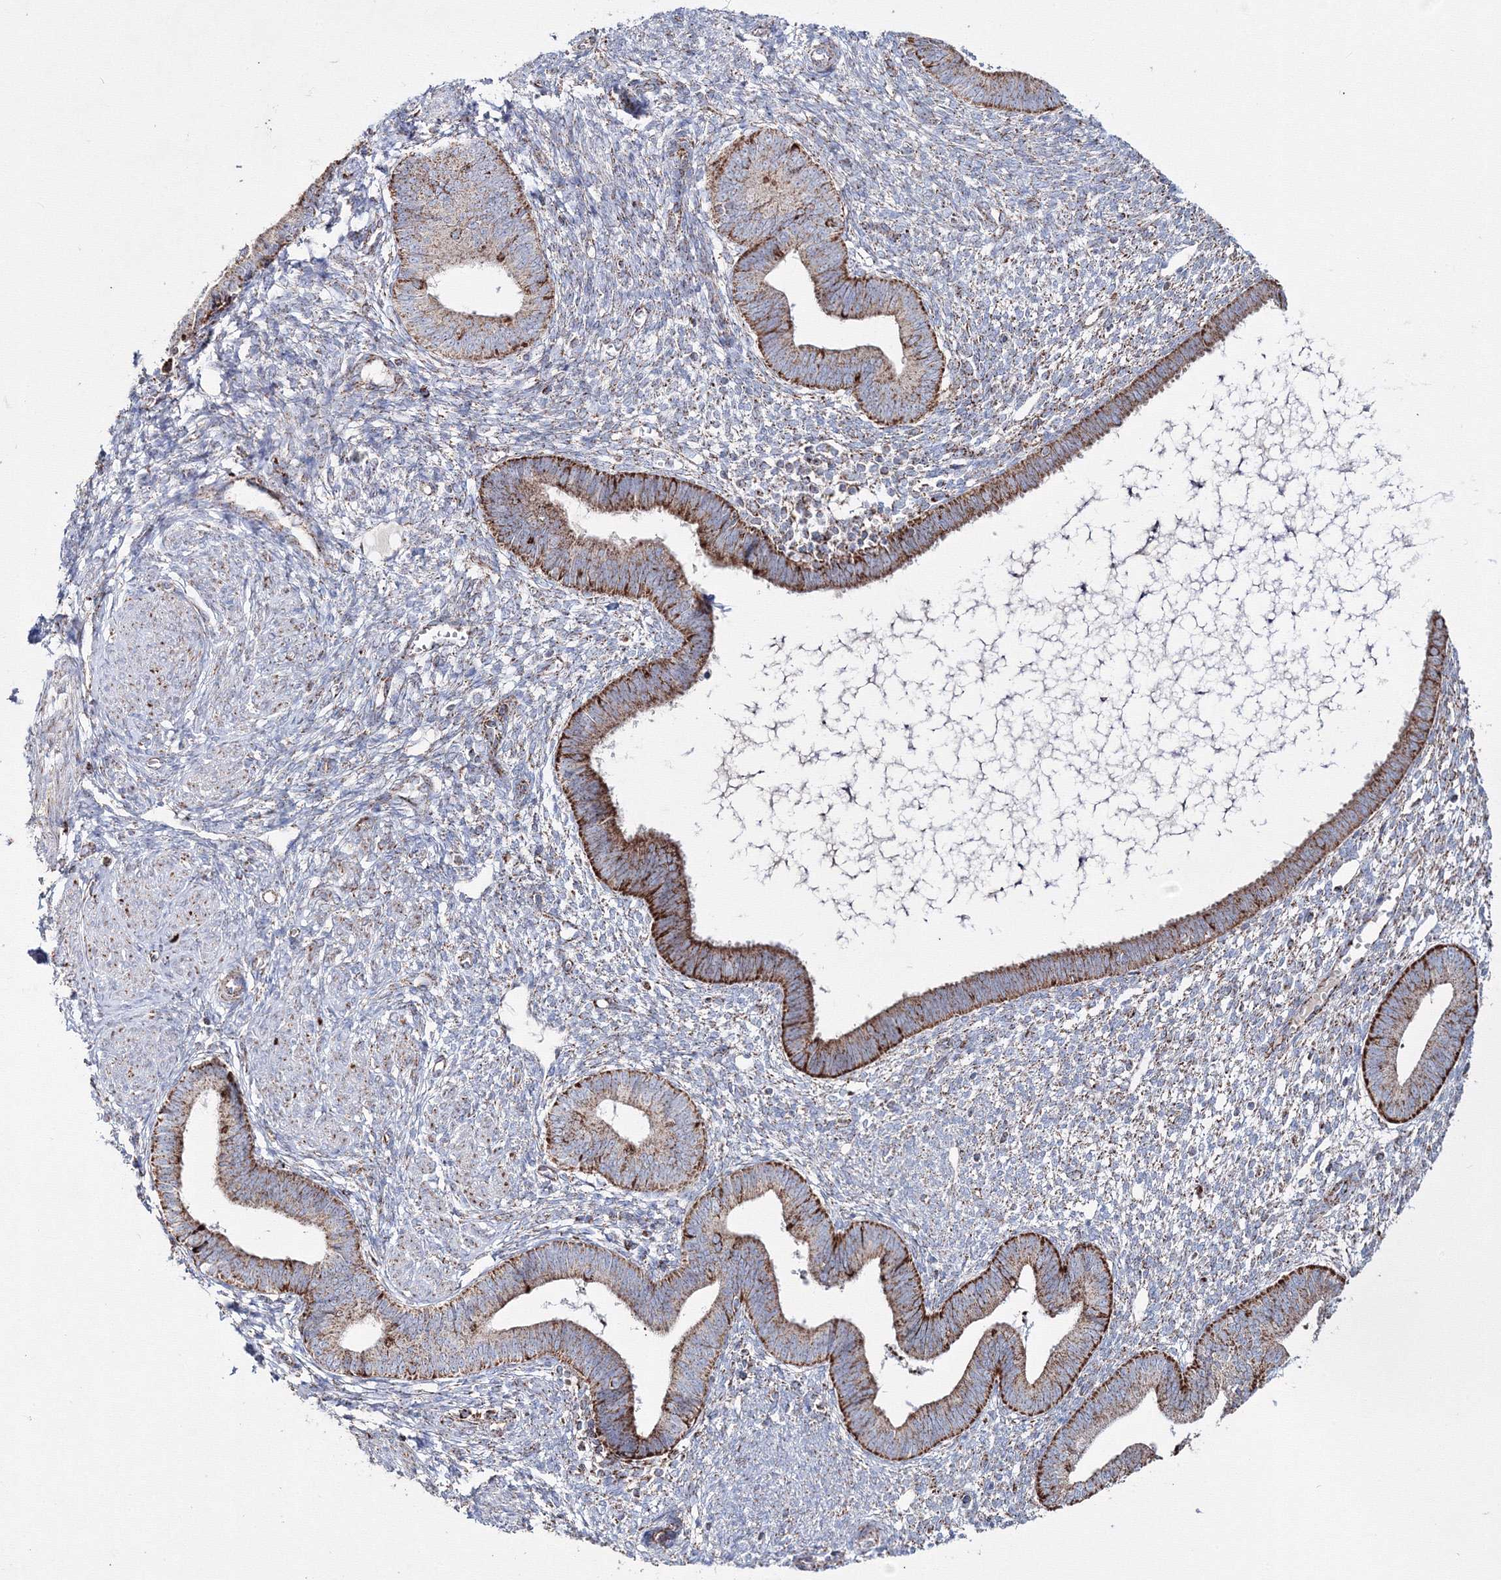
{"staining": {"intensity": "moderate", "quantity": "25%-75%", "location": "cytoplasmic/membranous"}, "tissue": "endometrium", "cell_type": "Cells in endometrial stroma", "image_type": "normal", "snomed": [{"axis": "morphology", "description": "Normal tissue, NOS"}, {"axis": "topography", "description": "Endometrium"}], "caption": "Endometrium stained for a protein exhibits moderate cytoplasmic/membranous positivity in cells in endometrial stroma. (DAB (3,3'-diaminobenzidine) IHC with brightfield microscopy, high magnification).", "gene": "IGSF9", "patient": {"sex": "female", "age": 46}}